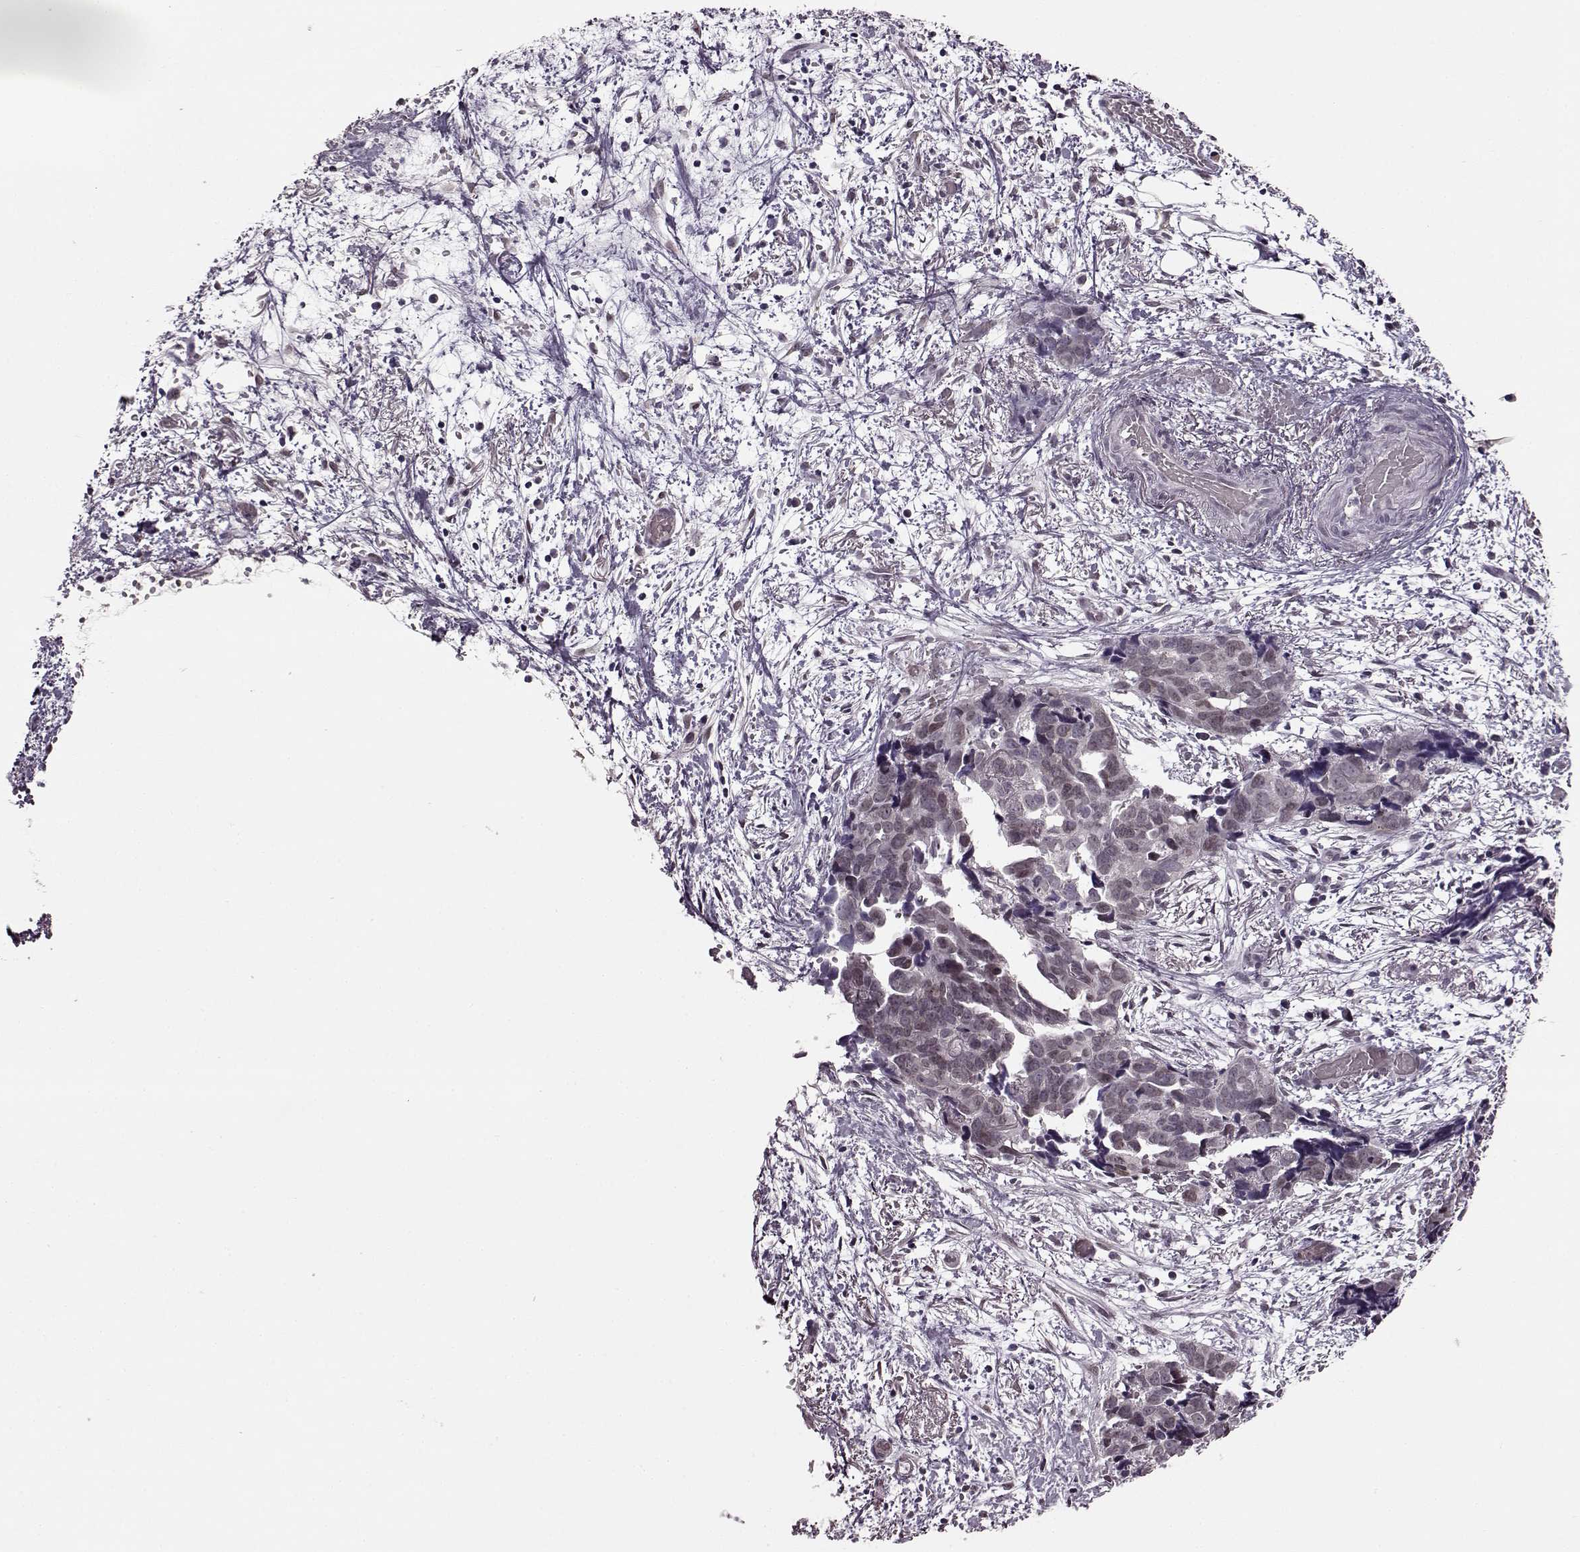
{"staining": {"intensity": "negative", "quantity": "none", "location": "none"}, "tissue": "ovarian cancer", "cell_type": "Tumor cells", "image_type": "cancer", "snomed": [{"axis": "morphology", "description": "Cystadenocarcinoma, serous, NOS"}, {"axis": "topography", "description": "Ovary"}], "caption": "Human ovarian serous cystadenocarcinoma stained for a protein using IHC displays no expression in tumor cells.", "gene": "STX1B", "patient": {"sex": "female", "age": 69}}